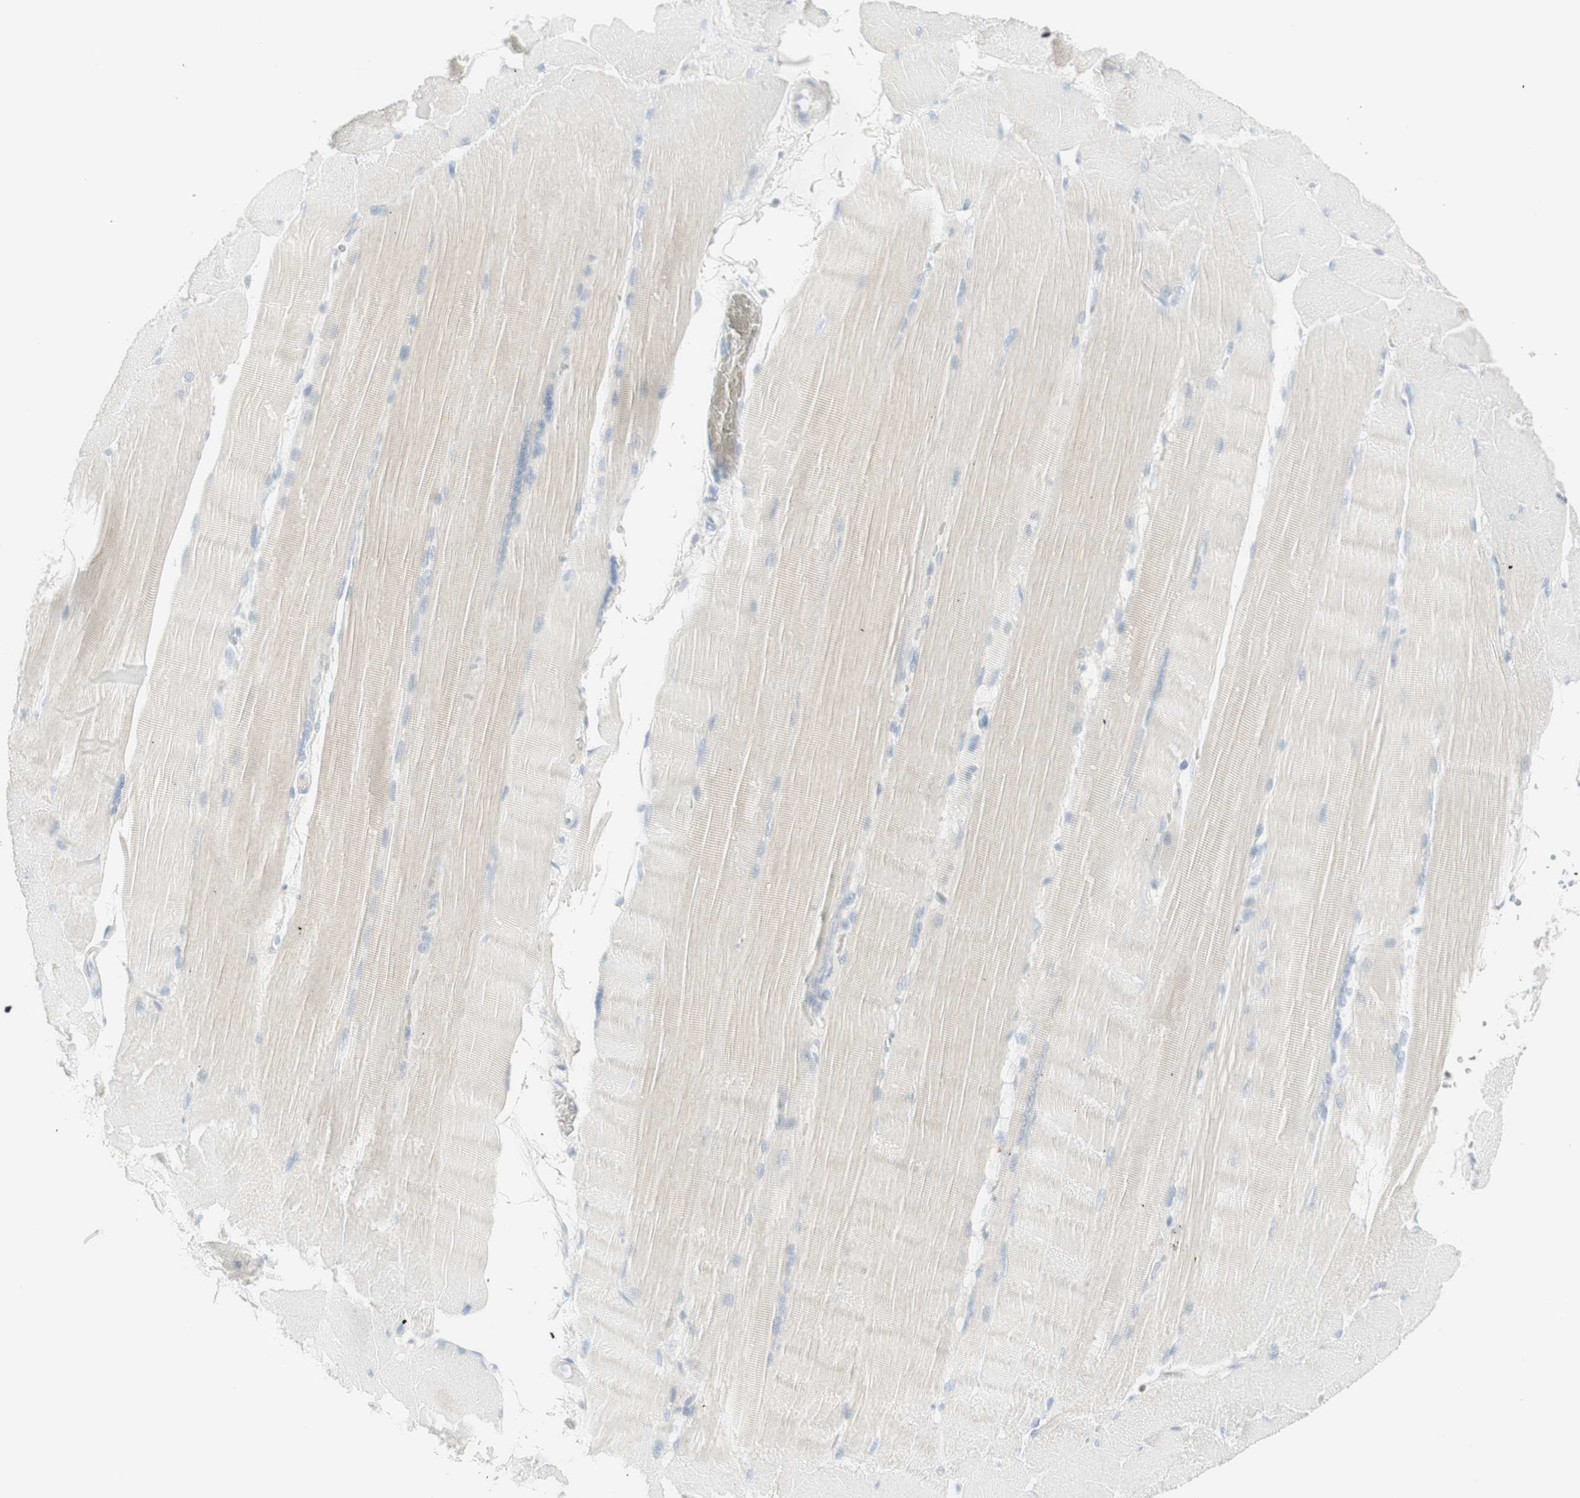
{"staining": {"intensity": "weak", "quantity": ">75%", "location": "cytoplasmic/membranous"}, "tissue": "skeletal muscle", "cell_type": "Myocytes", "image_type": "normal", "snomed": [{"axis": "morphology", "description": "Normal tissue, NOS"}, {"axis": "topography", "description": "Skin"}, {"axis": "topography", "description": "Skeletal muscle"}], "caption": "Benign skeletal muscle was stained to show a protein in brown. There is low levels of weak cytoplasmic/membranous expression in about >75% of myocytes. Nuclei are stained in blue.", "gene": "MDK", "patient": {"sex": "male", "age": 83}}